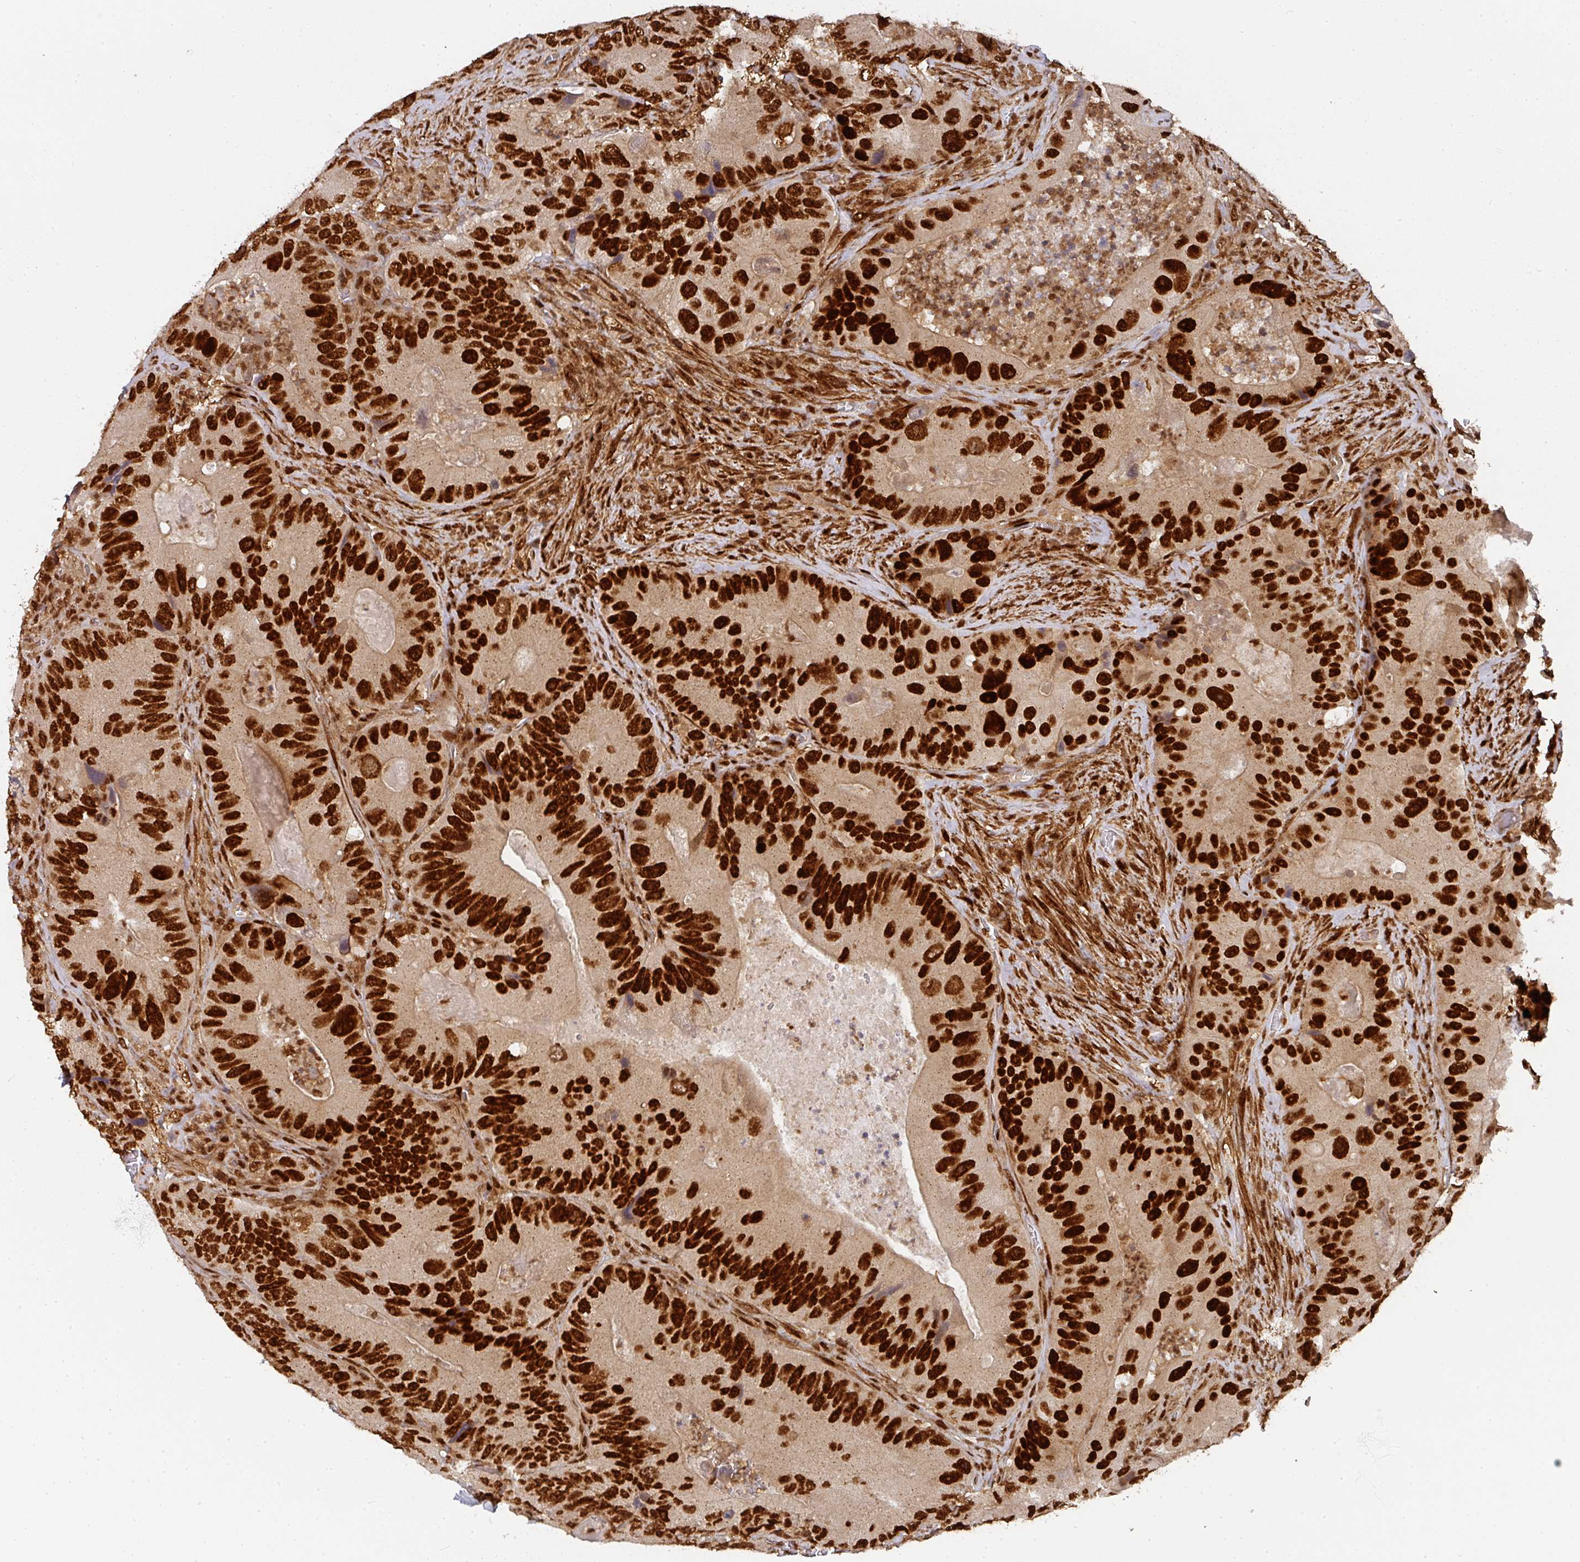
{"staining": {"intensity": "strong", "quantity": ">75%", "location": "nuclear"}, "tissue": "colorectal cancer", "cell_type": "Tumor cells", "image_type": "cancer", "snomed": [{"axis": "morphology", "description": "Adenocarcinoma, NOS"}, {"axis": "topography", "description": "Colon"}], "caption": "IHC photomicrograph of neoplastic tissue: colorectal cancer stained using IHC reveals high levels of strong protein expression localized specifically in the nuclear of tumor cells, appearing as a nuclear brown color.", "gene": "DIDO1", "patient": {"sex": "female", "age": 86}}